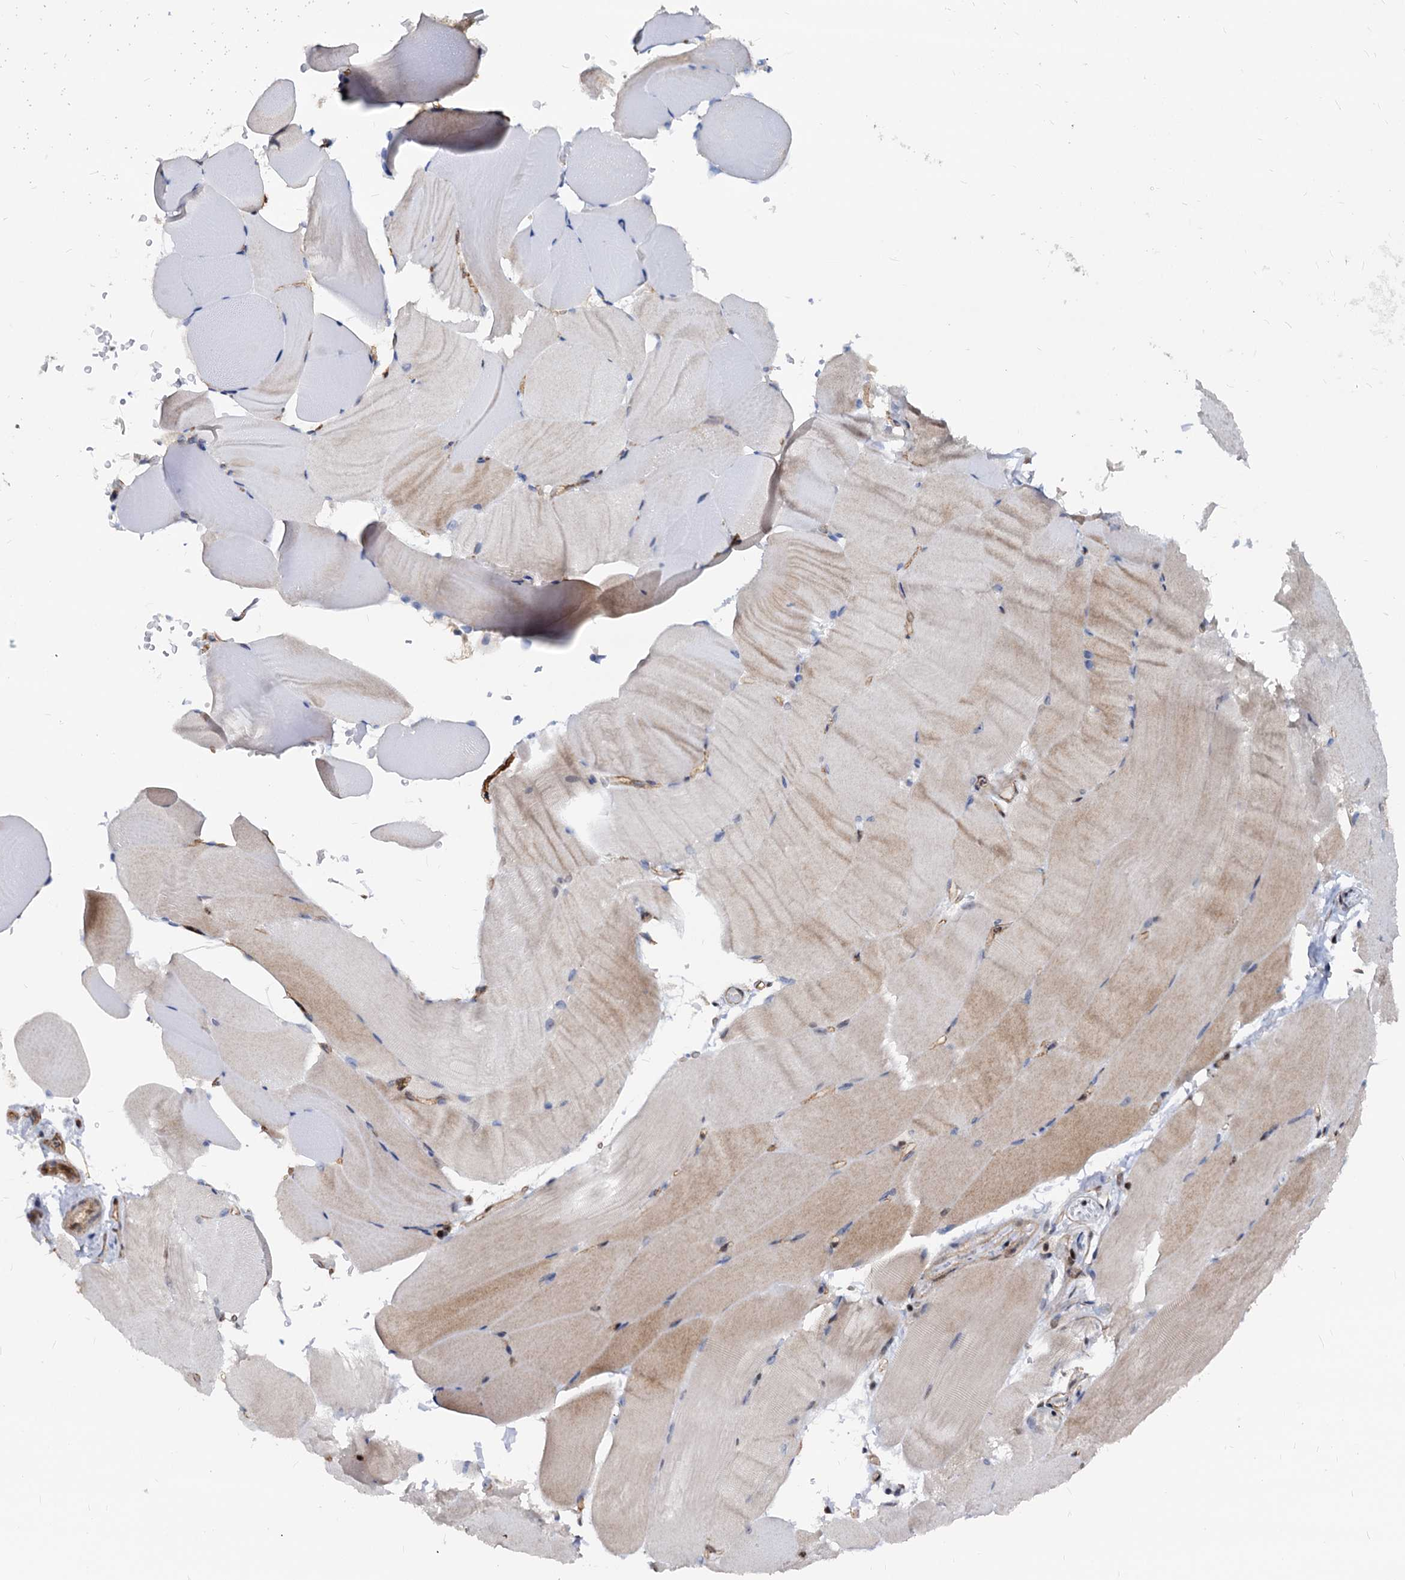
{"staining": {"intensity": "weak", "quantity": "25%-75%", "location": "cytoplasmic/membranous,nuclear"}, "tissue": "skeletal muscle", "cell_type": "Myocytes", "image_type": "normal", "snomed": [{"axis": "morphology", "description": "Normal tissue, NOS"}, {"axis": "topography", "description": "Skeletal muscle"}, {"axis": "topography", "description": "Parathyroid gland"}], "caption": "Immunohistochemistry (IHC) image of unremarkable skeletal muscle: skeletal muscle stained using immunohistochemistry (IHC) reveals low levels of weak protein expression localized specifically in the cytoplasmic/membranous,nuclear of myocytes, appearing as a cytoplasmic/membranous,nuclear brown color.", "gene": "UBLCP1", "patient": {"sex": "female", "age": 37}}